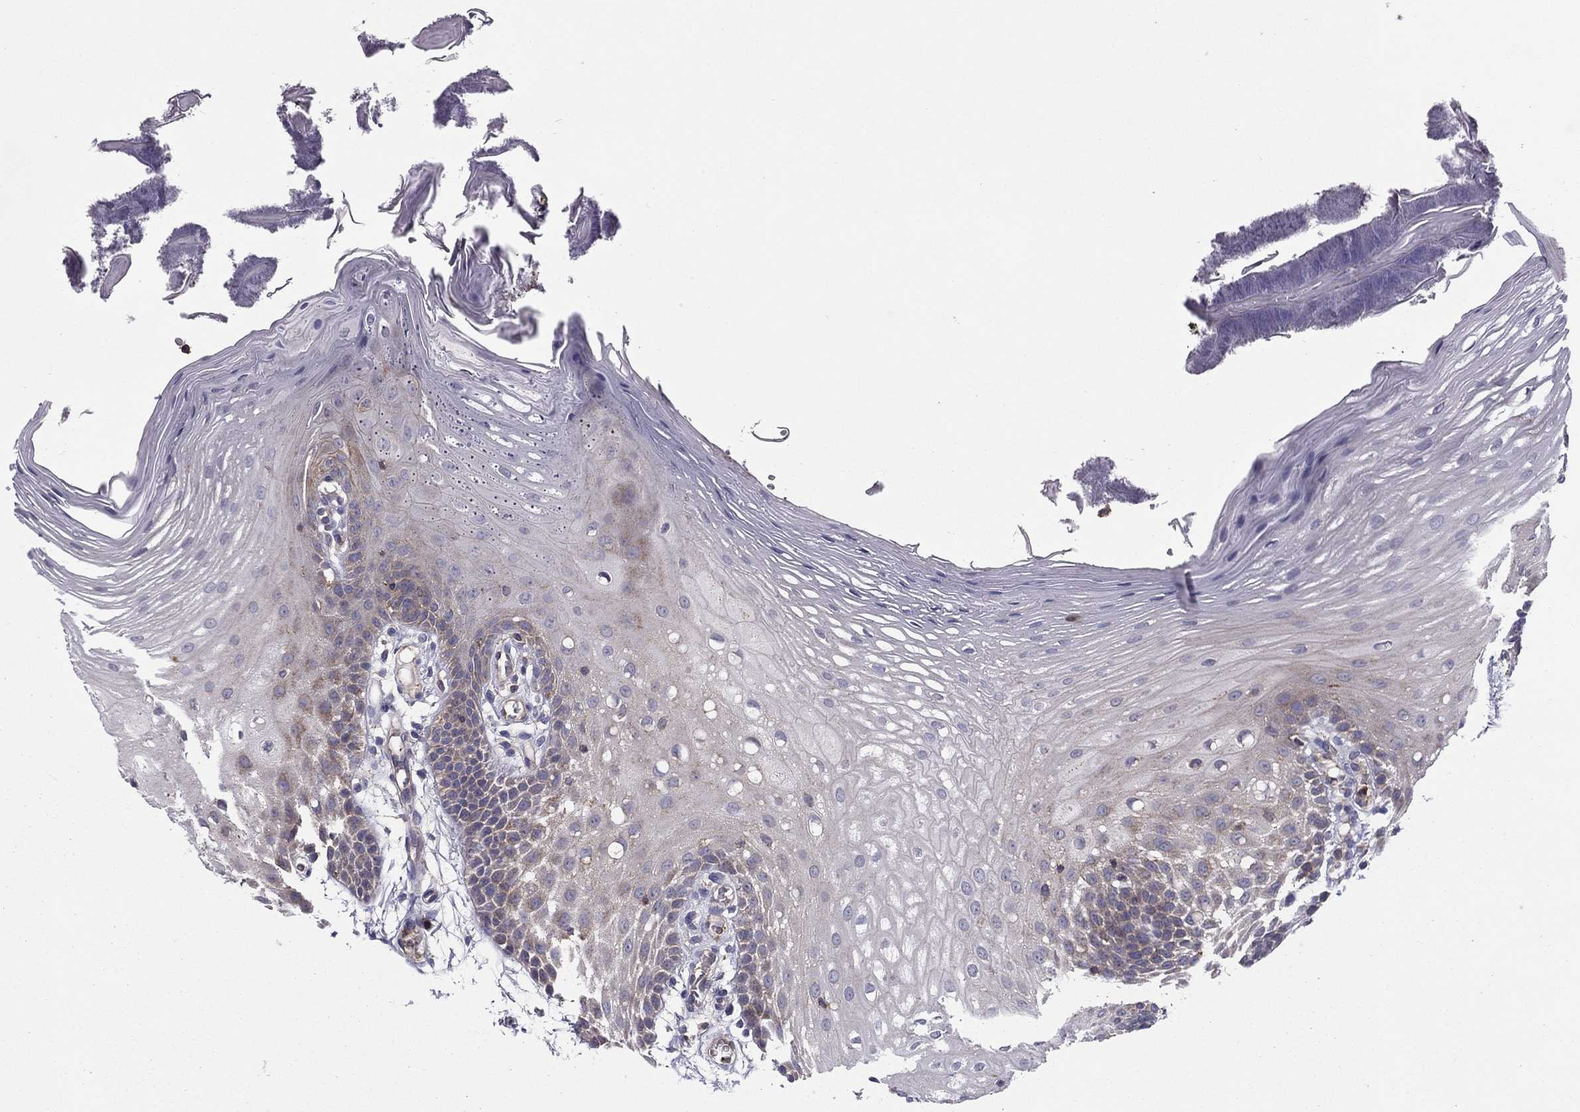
{"staining": {"intensity": "weak", "quantity": "<25%", "location": "cytoplasmic/membranous"}, "tissue": "oral mucosa", "cell_type": "Squamous epithelial cells", "image_type": "normal", "snomed": [{"axis": "morphology", "description": "Normal tissue, NOS"}, {"axis": "morphology", "description": "Squamous cell carcinoma, NOS"}, {"axis": "topography", "description": "Oral tissue"}, {"axis": "topography", "description": "Head-Neck"}], "caption": "Squamous epithelial cells show no significant positivity in benign oral mucosa. Nuclei are stained in blue.", "gene": "ALG6", "patient": {"sex": "male", "age": 69}}